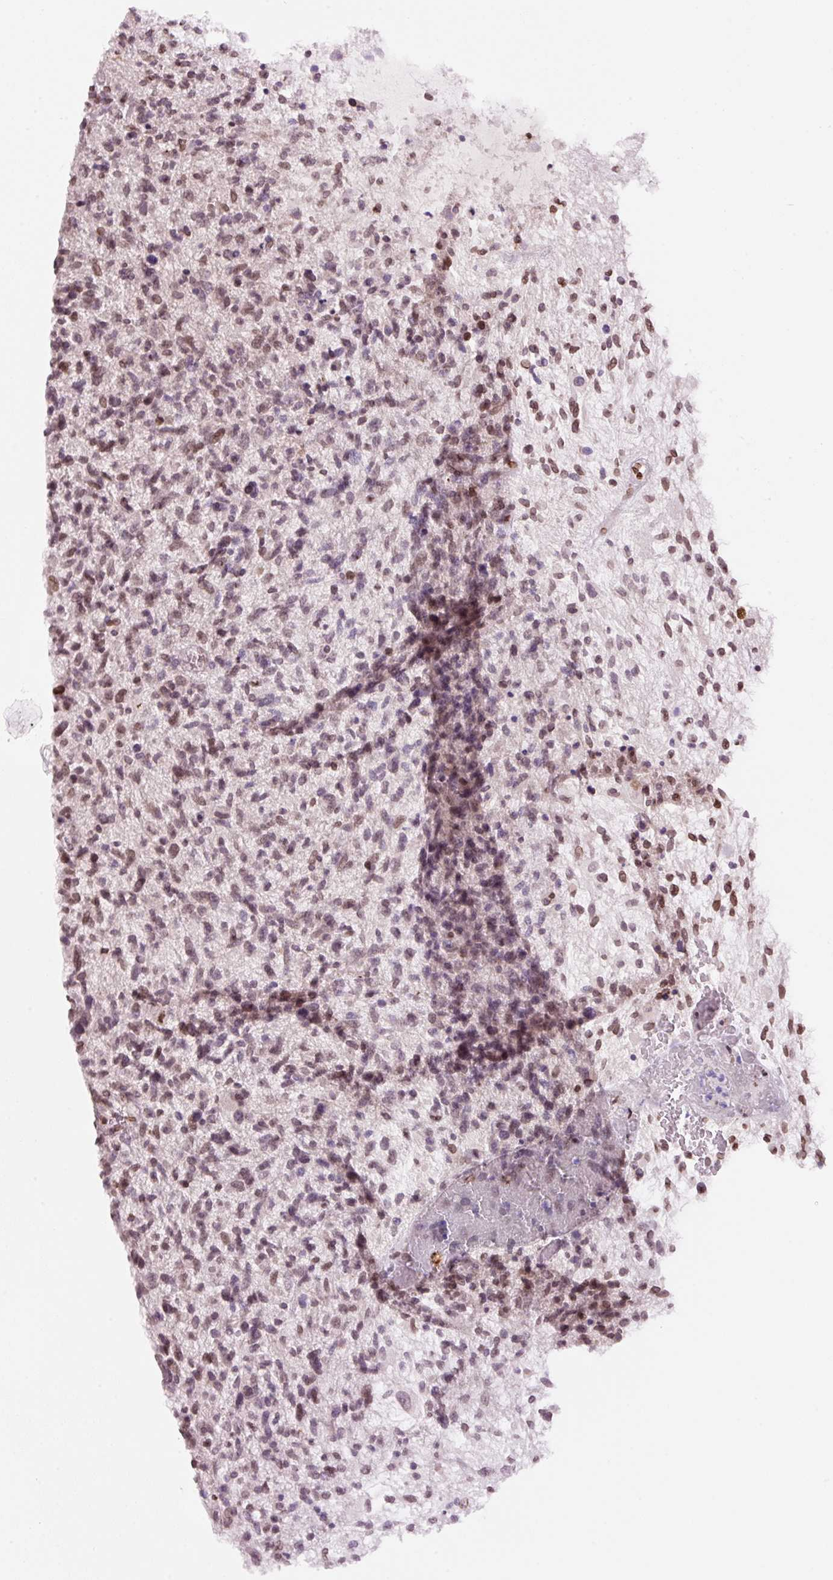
{"staining": {"intensity": "moderate", "quantity": ">75%", "location": "cytoplasmic/membranous,nuclear"}, "tissue": "glioma", "cell_type": "Tumor cells", "image_type": "cancer", "snomed": [{"axis": "morphology", "description": "Glioma, malignant, High grade"}, {"axis": "topography", "description": "Brain"}], "caption": "This is a histology image of IHC staining of malignant glioma (high-grade), which shows moderate expression in the cytoplasmic/membranous and nuclear of tumor cells.", "gene": "ZNF224", "patient": {"sex": "male", "age": 47}}